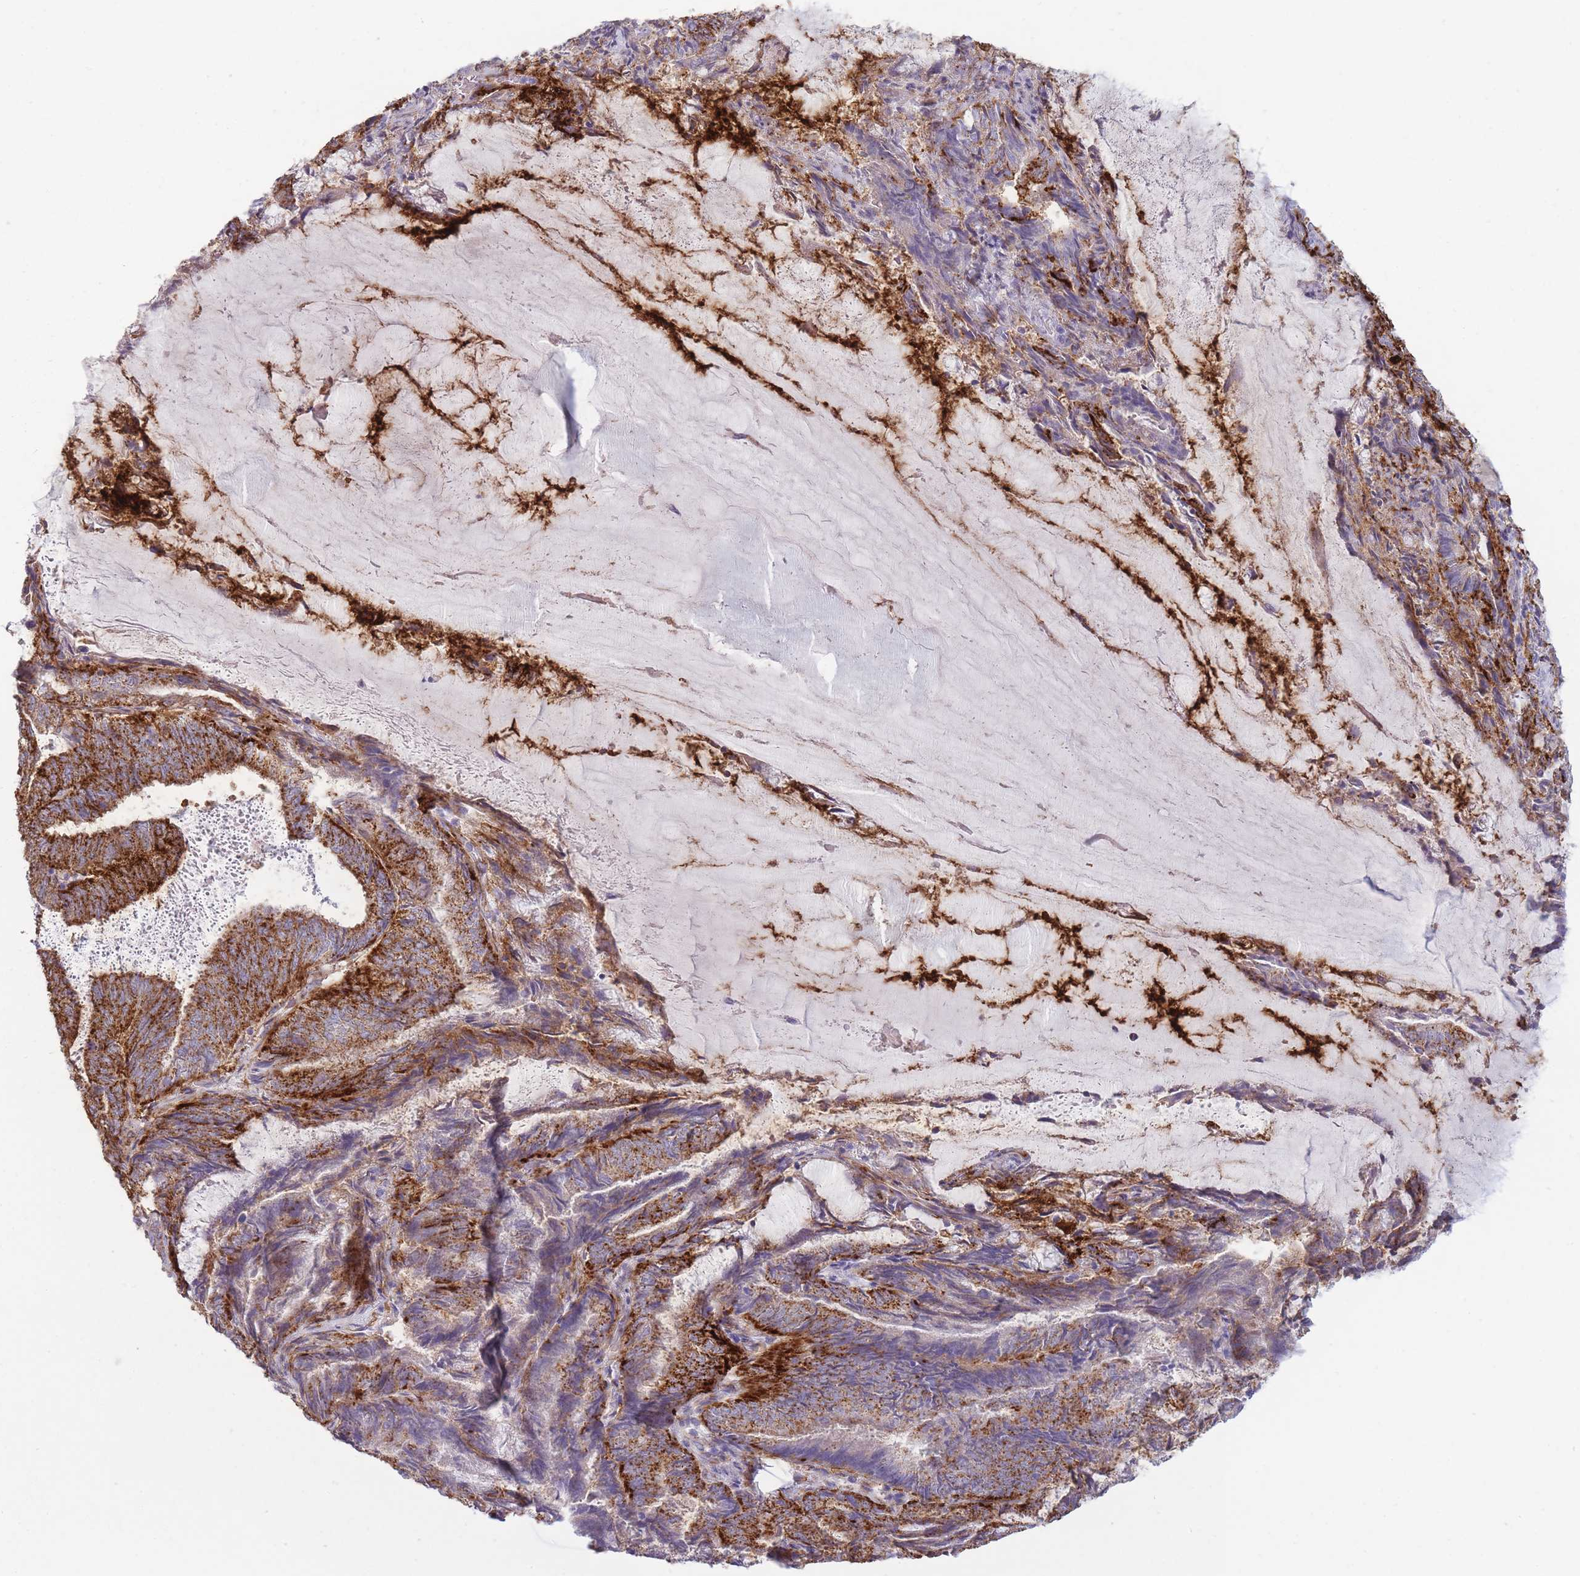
{"staining": {"intensity": "strong", "quantity": ">75%", "location": "cytoplasmic/membranous"}, "tissue": "endometrial cancer", "cell_type": "Tumor cells", "image_type": "cancer", "snomed": [{"axis": "morphology", "description": "Adenocarcinoma, NOS"}, {"axis": "topography", "description": "Endometrium"}], "caption": "A brown stain highlights strong cytoplasmic/membranous positivity of a protein in endometrial cancer (adenocarcinoma) tumor cells.", "gene": "UTP14A", "patient": {"sex": "female", "age": 80}}